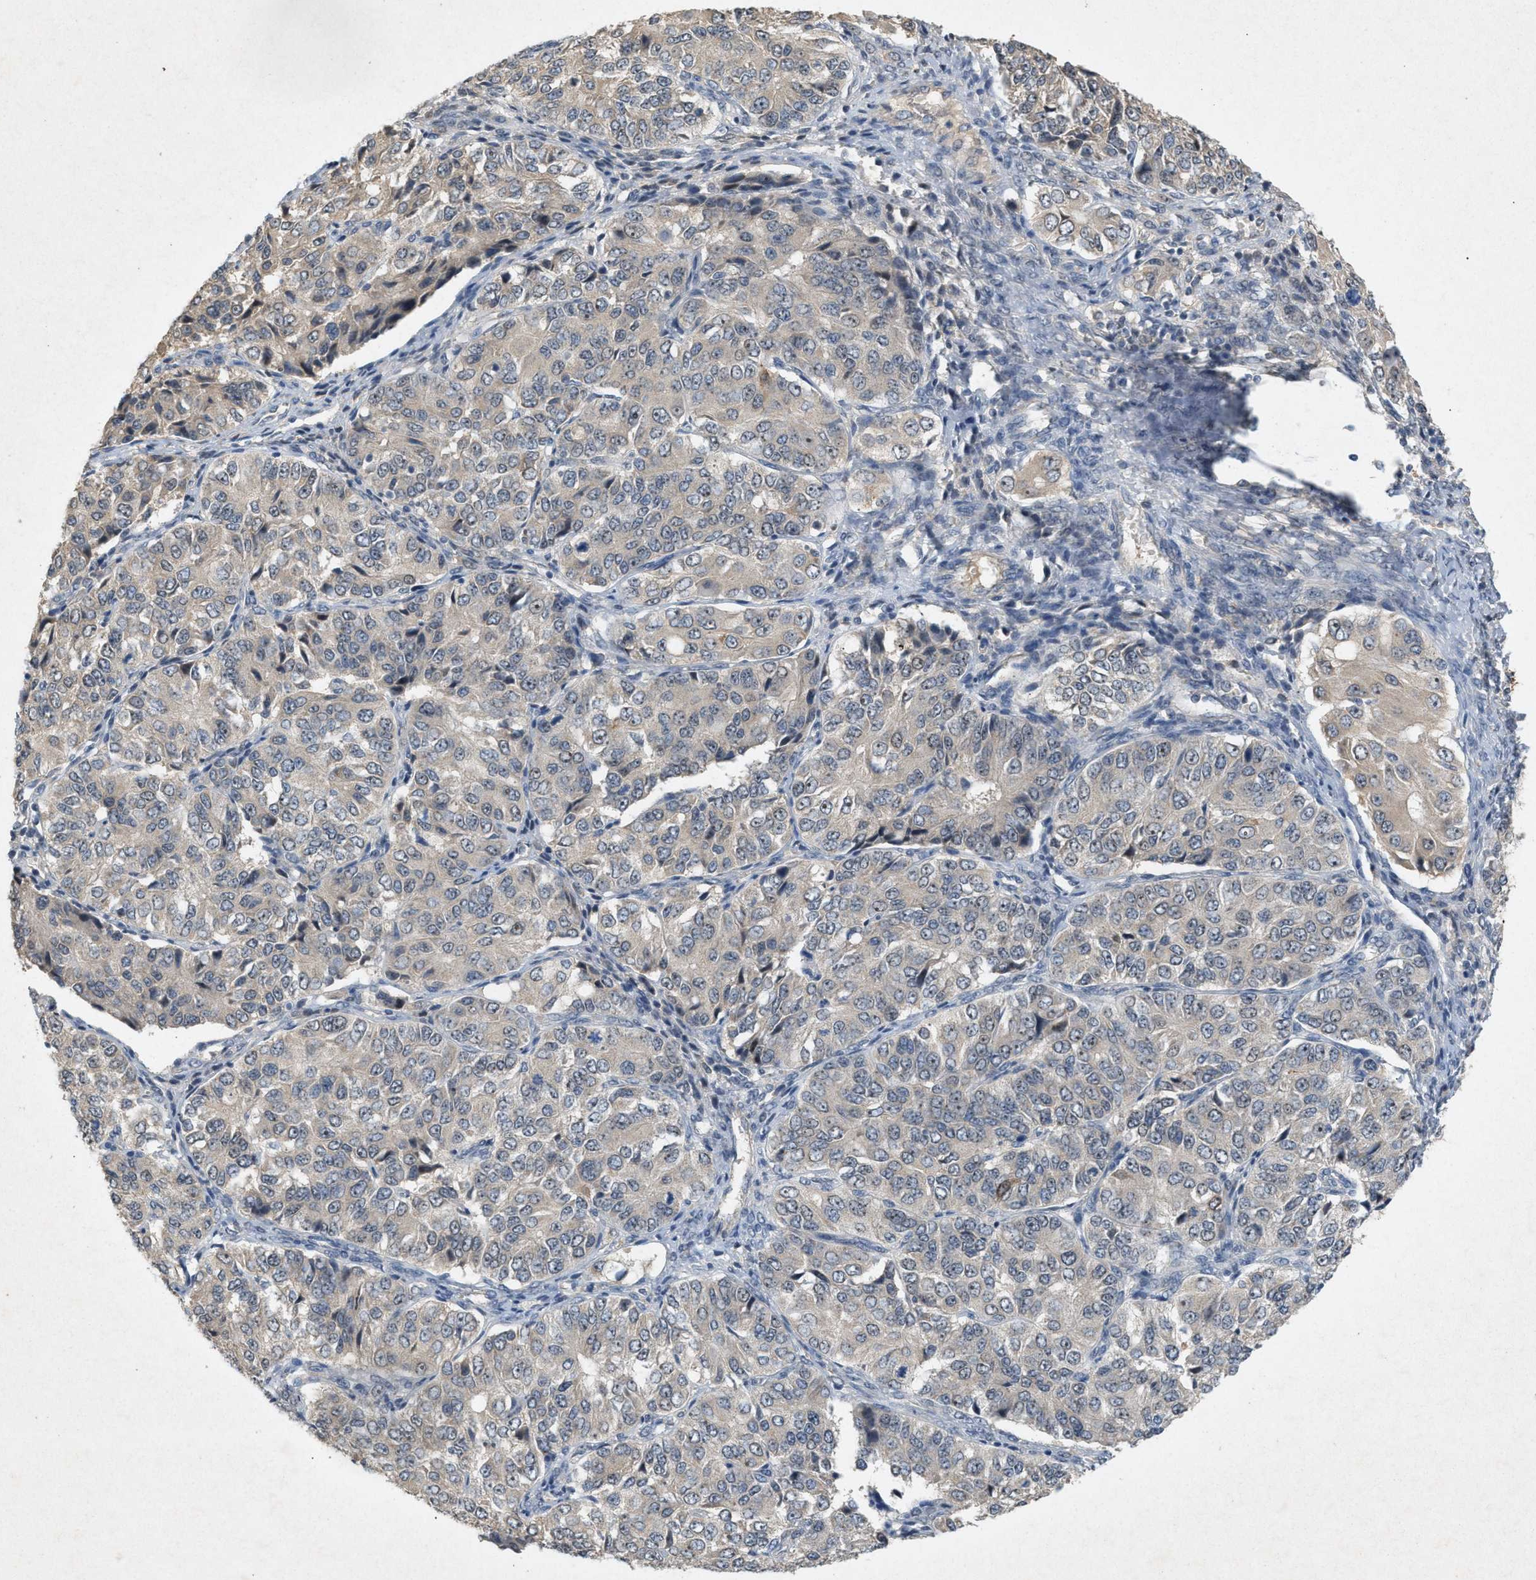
{"staining": {"intensity": "negative", "quantity": "none", "location": "none"}, "tissue": "ovarian cancer", "cell_type": "Tumor cells", "image_type": "cancer", "snomed": [{"axis": "morphology", "description": "Carcinoma, endometroid"}, {"axis": "topography", "description": "Ovary"}], "caption": "Immunohistochemistry of endometroid carcinoma (ovarian) displays no positivity in tumor cells.", "gene": "DCAF7", "patient": {"sex": "female", "age": 51}}